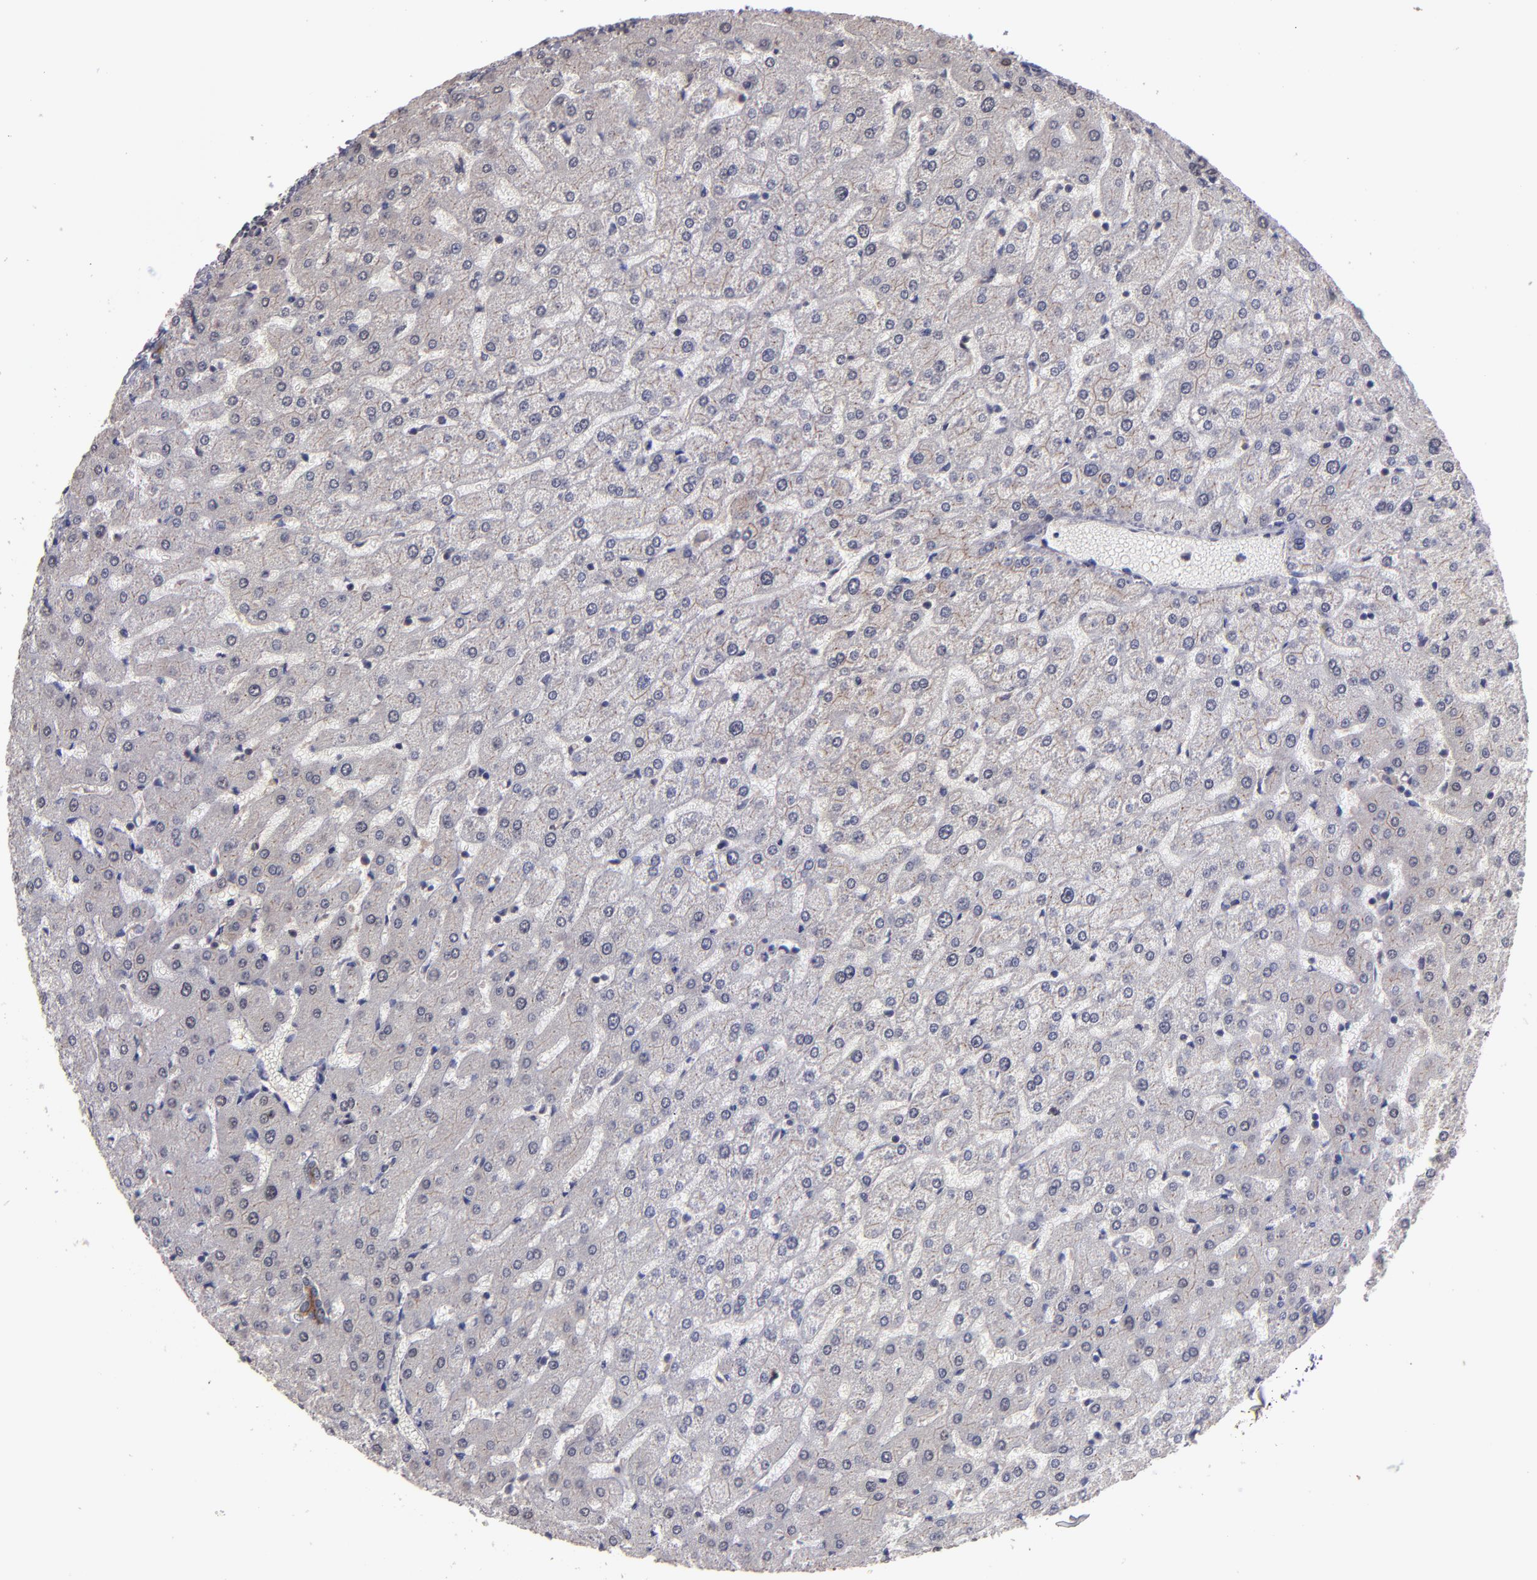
{"staining": {"intensity": "moderate", "quantity": ">75%", "location": "cytoplasmic/membranous"}, "tissue": "liver", "cell_type": "Cholangiocytes", "image_type": "normal", "snomed": [{"axis": "morphology", "description": "Normal tissue, NOS"}, {"axis": "morphology", "description": "Fibrosis, NOS"}, {"axis": "topography", "description": "Liver"}], "caption": "Liver stained with a brown dye displays moderate cytoplasmic/membranous positive staining in about >75% of cholangiocytes.", "gene": "NF2", "patient": {"sex": "female", "age": 29}}